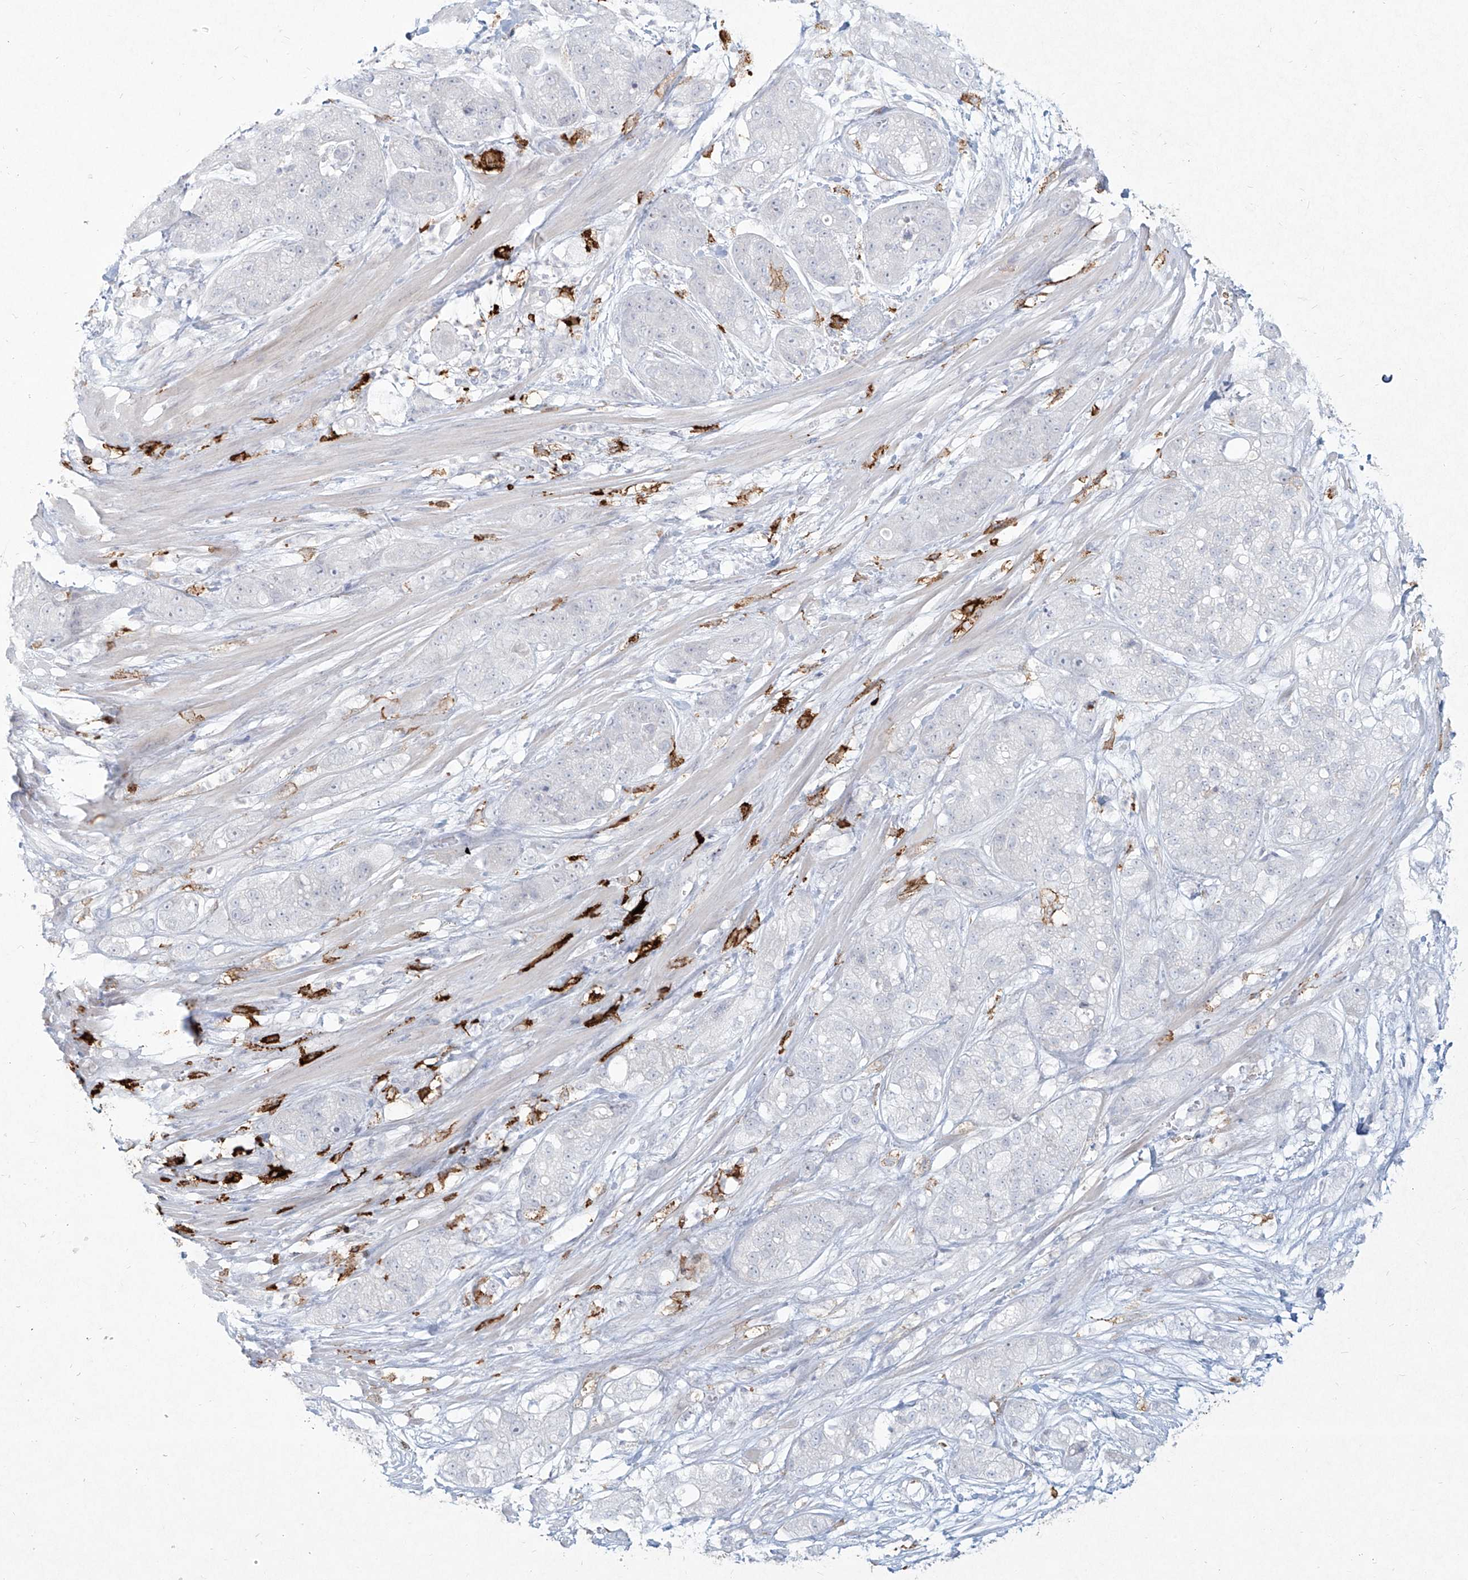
{"staining": {"intensity": "negative", "quantity": "none", "location": "none"}, "tissue": "pancreatic cancer", "cell_type": "Tumor cells", "image_type": "cancer", "snomed": [{"axis": "morphology", "description": "Adenocarcinoma, NOS"}, {"axis": "topography", "description": "Pancreas"}], "caption": "Tumor cells are negative for brown protein staining in pancreatic cancer. The staining is performed using DAB brown chromogen with nuclei counter-stained in using hematoxylin.", "gene": "CD209", "patient": {"sex": "female", "age": 78}}